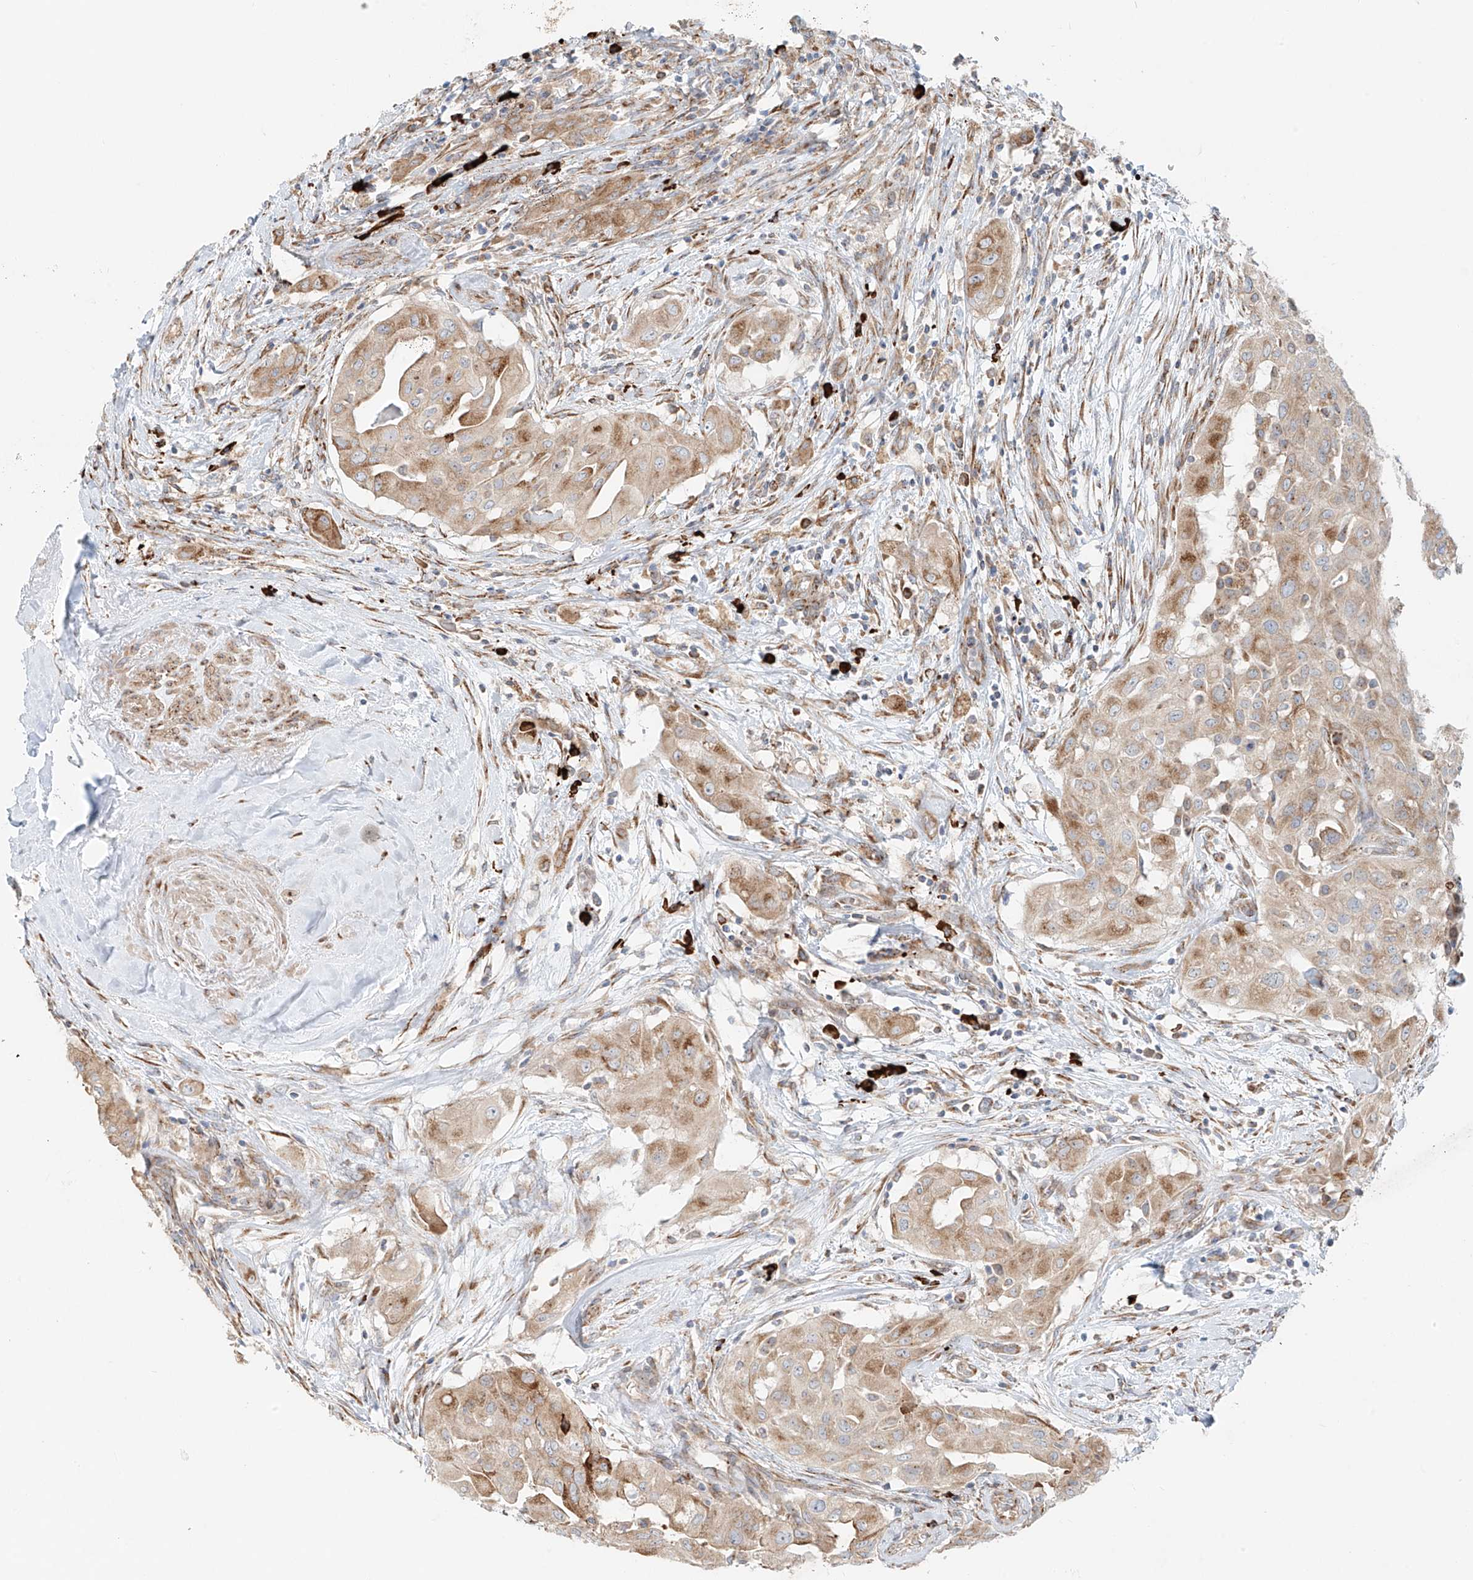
{"staining": {"intensity": "weak", "quantity": ">75%", "location": "cytoplasmic/membranous"}, "tissue": "thyroid cancer", "cell_type": "Tumor cells", "image_type": "cancer", "snomed": [{"axis": "morphology", "description": "Papillary adenocarcinoma, NOS"}, {"axis": "topography", "description": "Thyroid gland"}], "caption": "Immunohistochemical staining of papillary adenocarcinoma (thyroid) demonstrates low levels of weak cytoplasmic/membranous positivity in approximately >75% of tumor cells.", "gene": "EIPR1", "patient": {"sex": "female", "age": 59}}